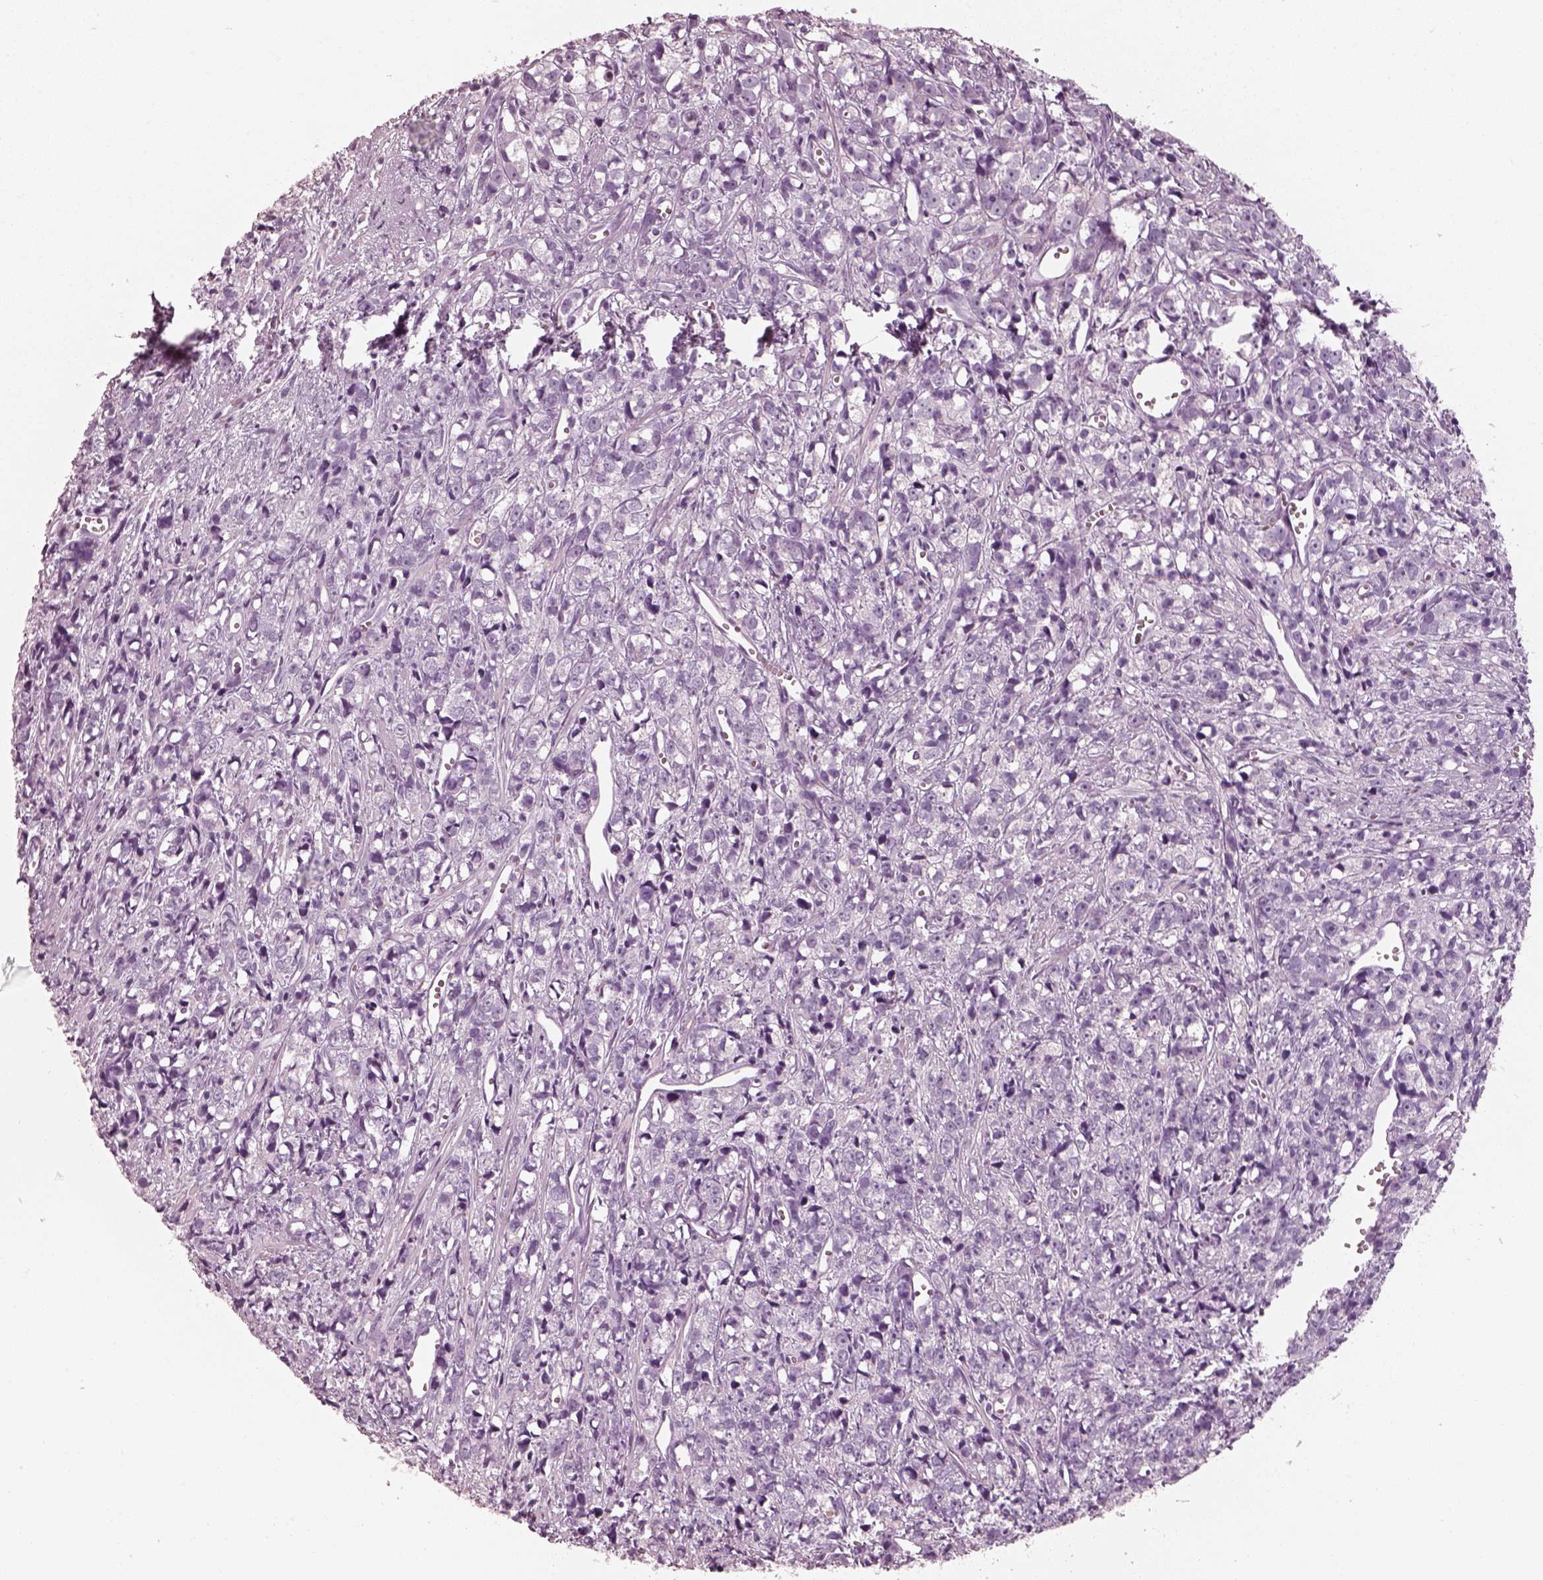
{"staining": {"intensity": "negative", "quantity": "none", "location": "none"}, "tissue": "prostate cancer", "cell_type": "Tumor cells", "image_type": "cancer", "snomed": [{"axis": "morphology", "description": "Adenocarcinoma, High grade"}, {"axis": "topography", "description": "Prostate"}], "caption": "This is an IHC micrograph of prostate cancer (high-grade adenocarcinoma). There is no positivity in tumor cells.", "gene": "R3HDML", "patient": {"sex": "male", "age": 77}}